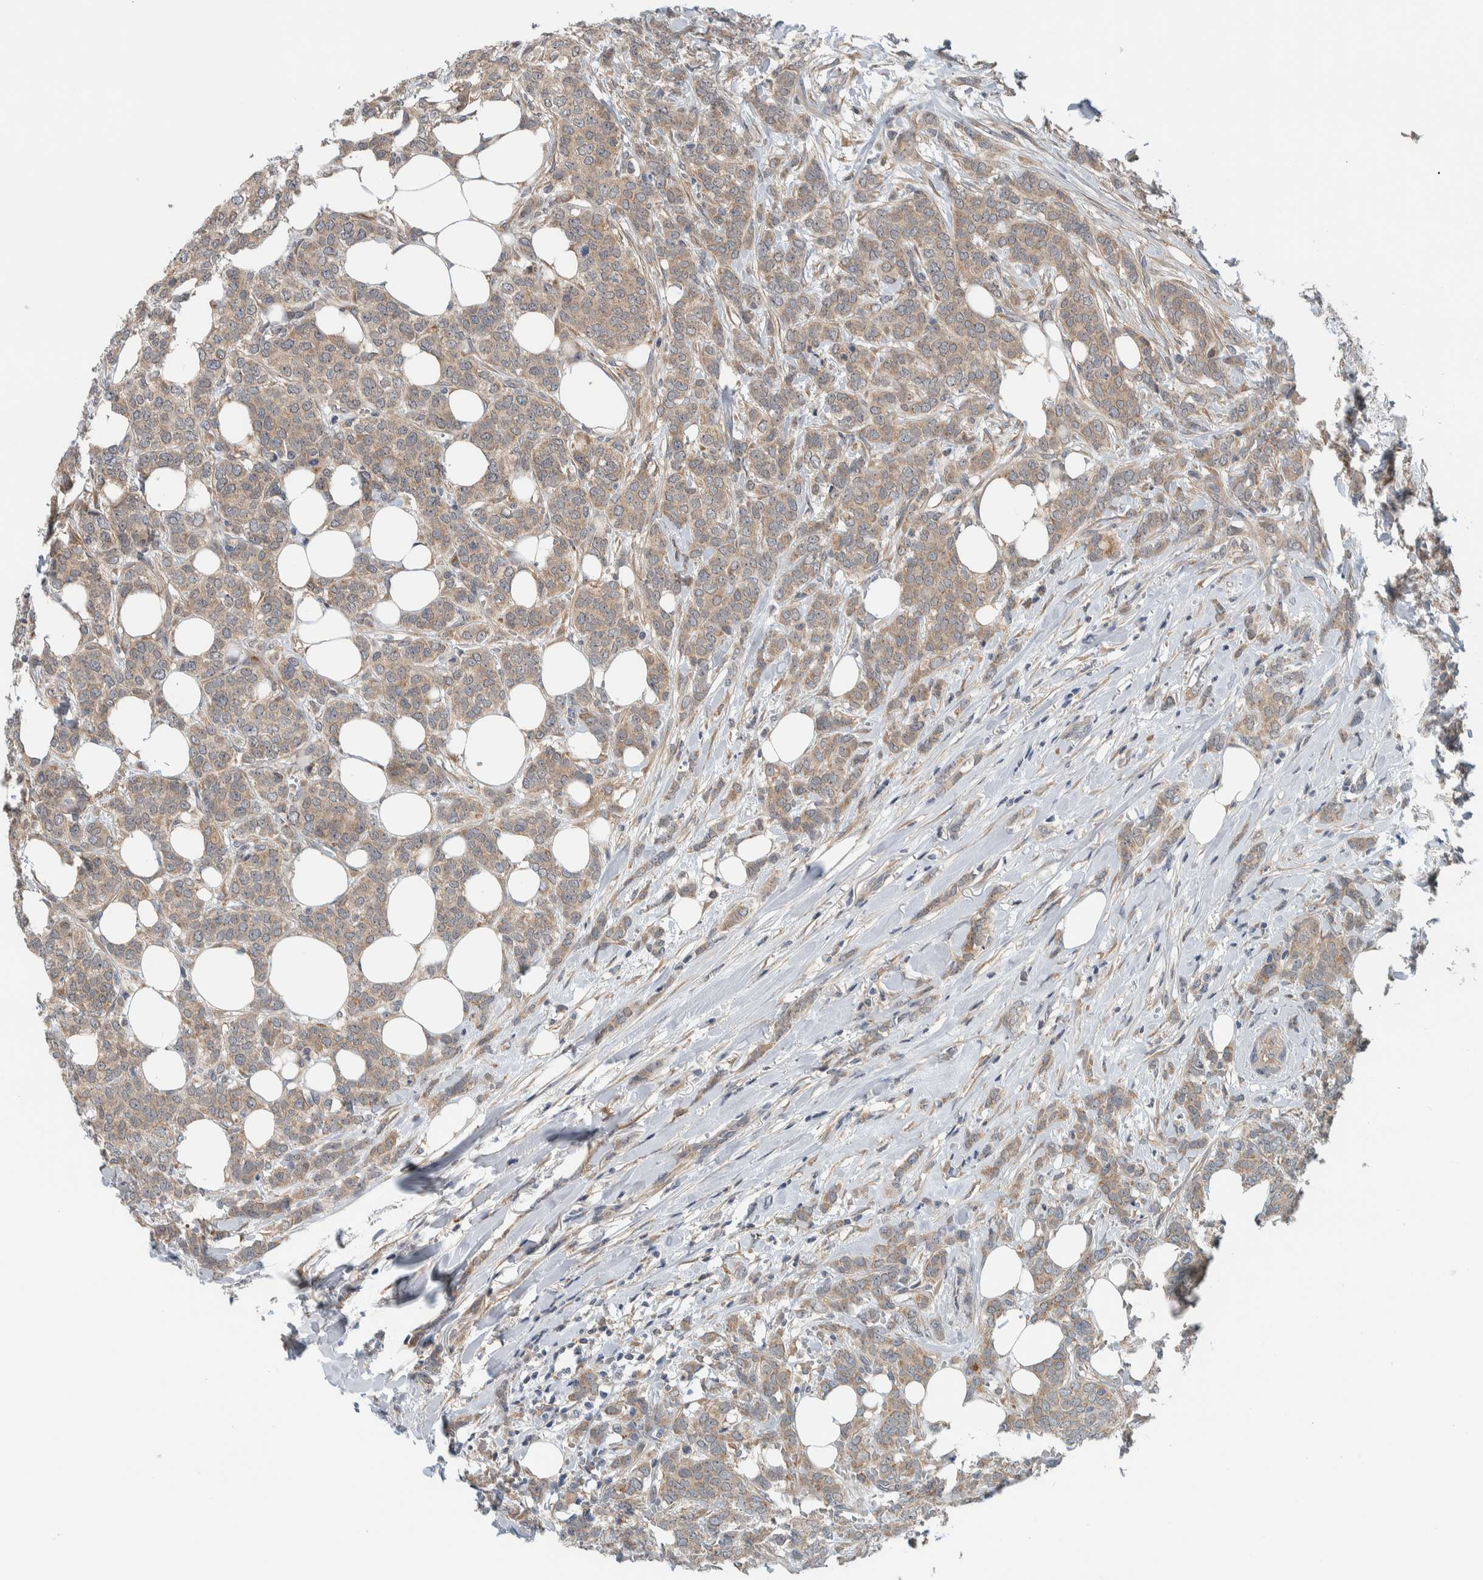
{"staining": {"intensity": "weak", "quantity": ">75%", "location": "cytoplasmic/membranous"}, "tissue": "breast cancer", "cell_type": "Tumor cells", "image_type": "cancer", "snomed": [{"axis": "morphology", "description": "Lobular carcinoma"}, {"axis": "topography", "description": "Skin"}, {"axis": "topography", "description": "Breast"}], "caption": "High-magnification brightfield microscopy of lobular carcinoma (breast) stained with DAB (brown) and counterstained with hematoxylin (blue). tumor cells exhibit weak cytoplasmic/membranous positivity is appreciated in approximately>75% of cells.", "gene": "RERE", "patient": {"sex": "female", "age": 46}}